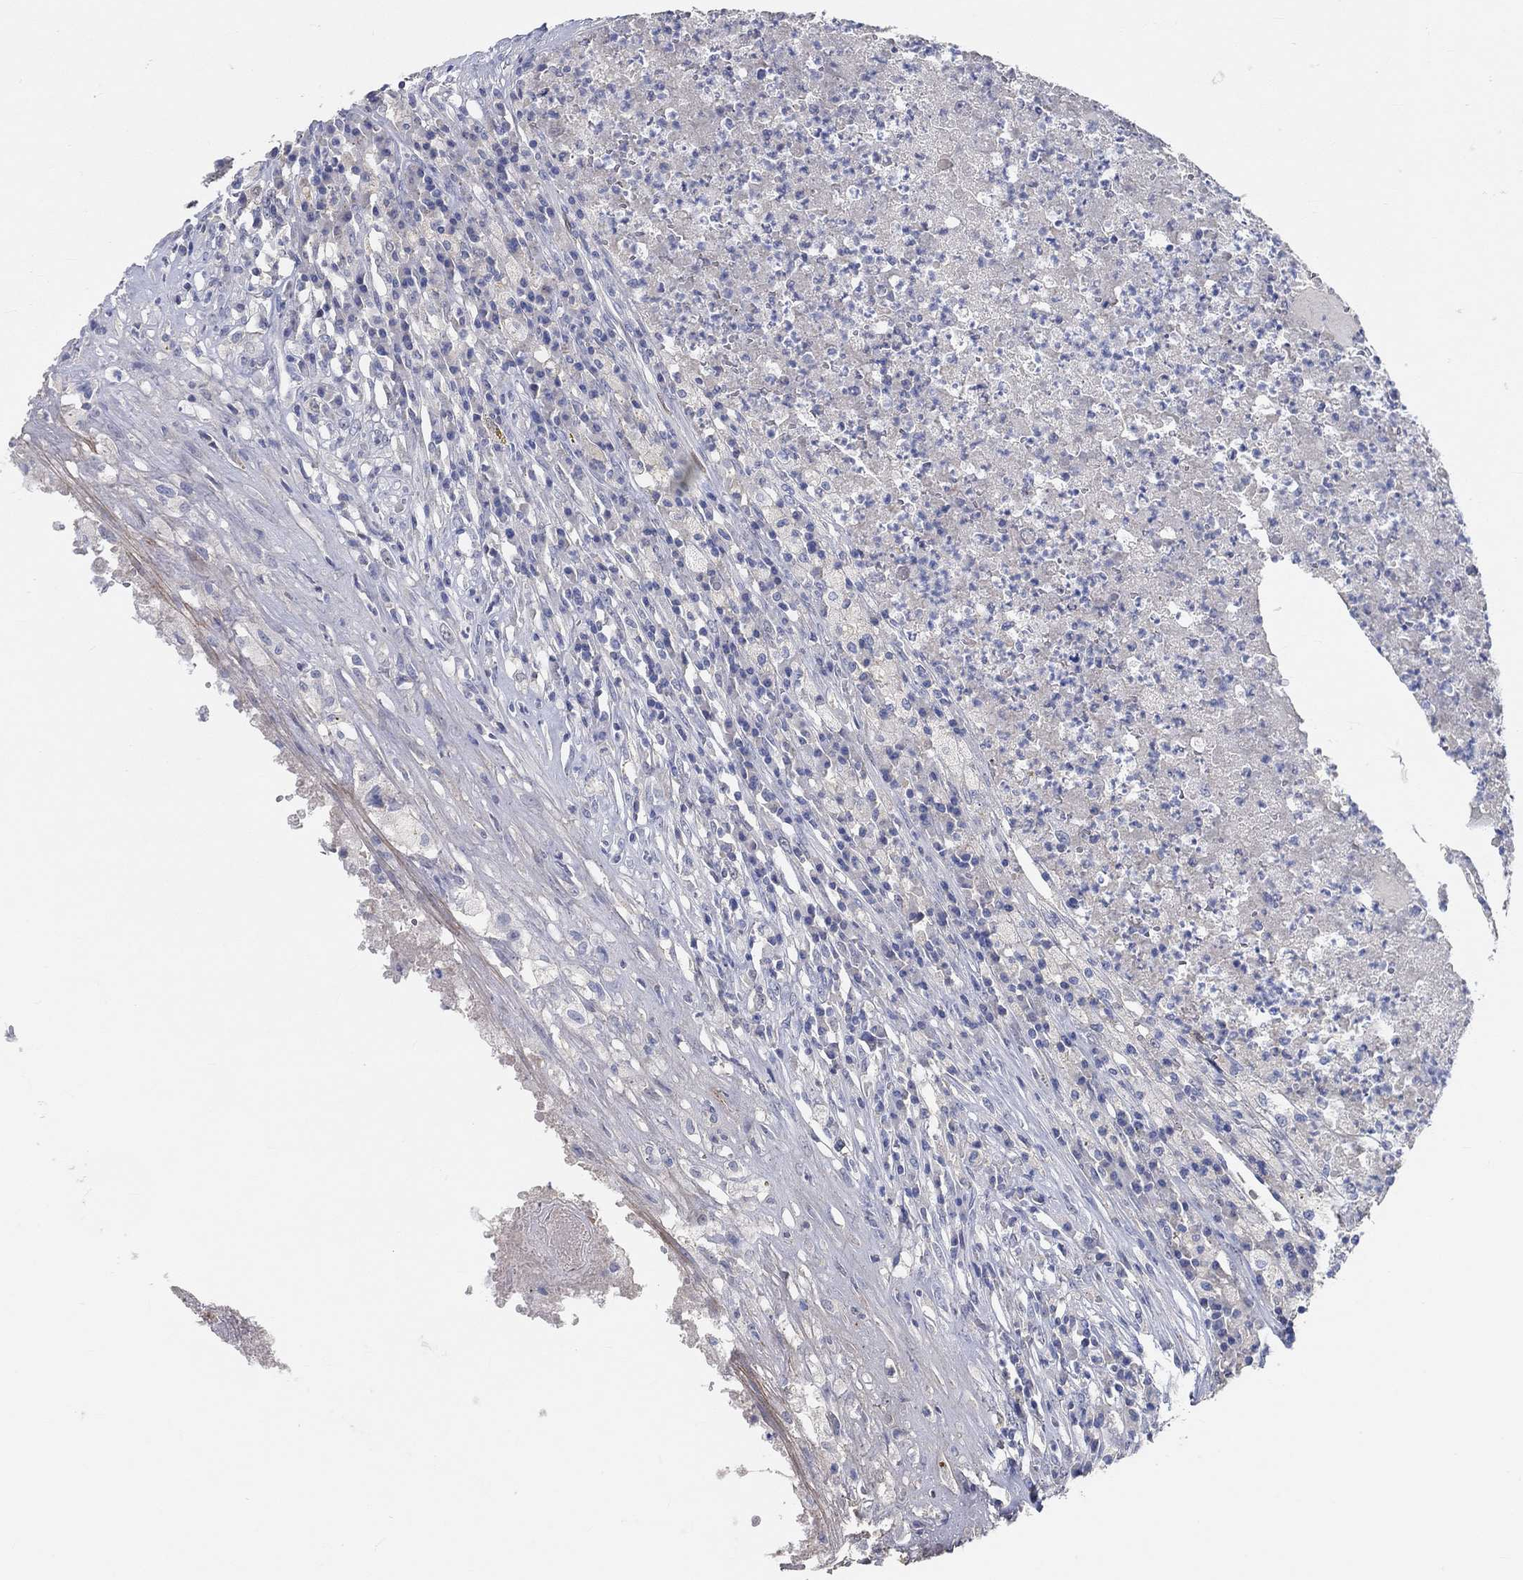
{"staining": {"intensity": "negative", "quantity": "none", "location": "none"}, "tissue": "testis cancer", "cell_type": "Tumor cells", "image_type": "cancer", "snomed": [{"axis": "morphology", "description": "Necrosis, NOS"}, {"axis": "morphology", "description": "Carcinoma, Embryonal, NOS"}, {"axis": "topography", "description": "Testis"}], "caption": "Embryonal carcinoma (testis) was stained to show a protein in brown. There is no significant staining in tumor cells. (Brightfield microscopy of DAB immunohistochemistry (IHC) at high magnification).", "gene": "FGF2", "patient": {"sex": "male", "age": 19}}